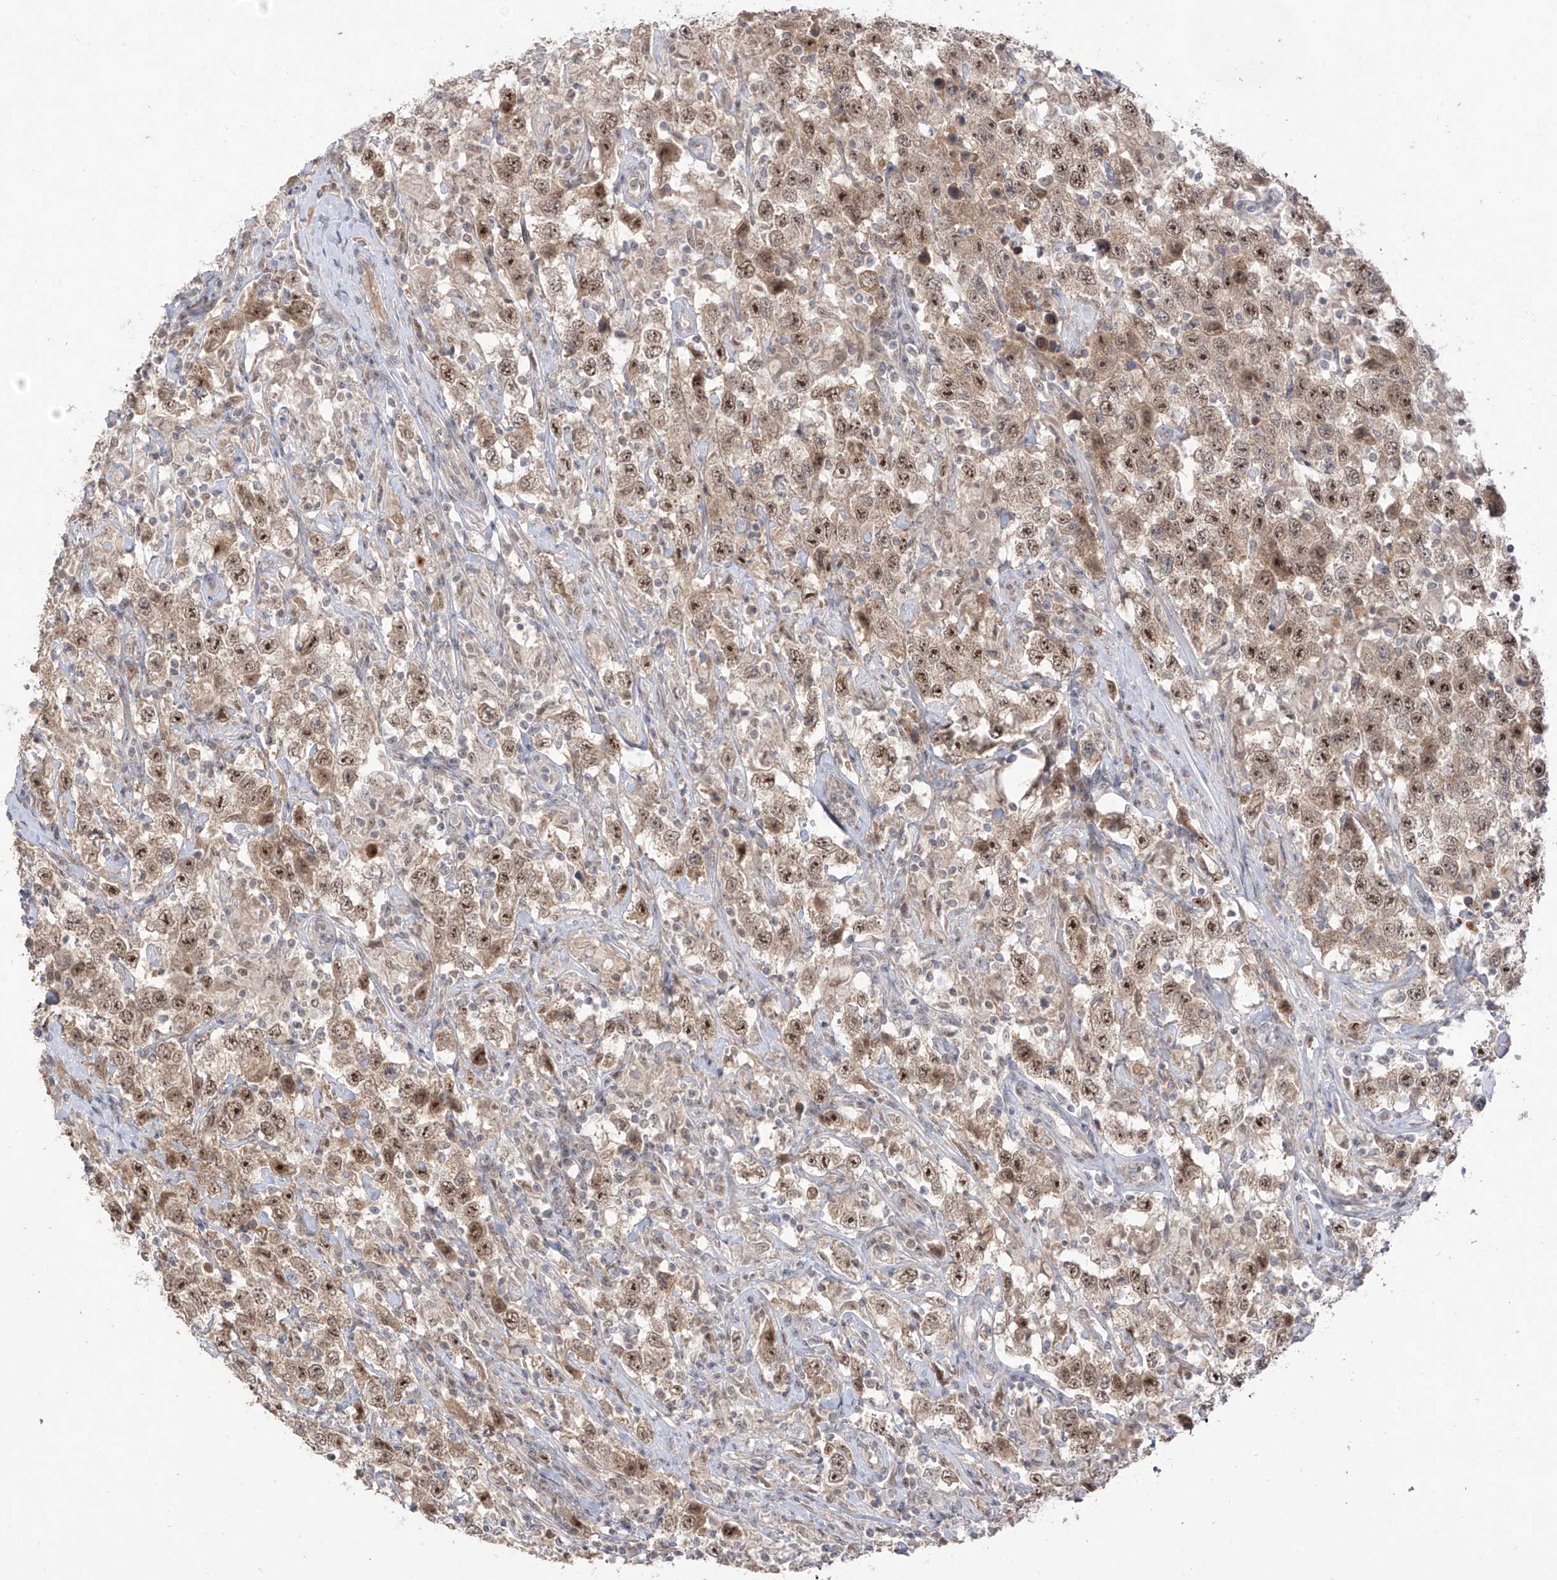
{"staining": {"intensity": "moderate", "quantity": ">75%", "location": "nuclear"}, "tissue": "testis cancer", "cell_type": "Tumor cells", "image_type": "cancer", "snomed": [{"axis": "morphology", "description": "Seminoma, NOS"}, {"axis": "topography", "description": "Testis"}], "caption": "Tumor cells display medium levels of moderate nuclear positivity in approximately >75% of cells in seminoma (testis). (DAB (3,3'-diaminobenzidine) IHC, brown staining for protein, blue staining for nuclei).", "gene": "OGT", "patient": {"sex": "male", "age": 41}}